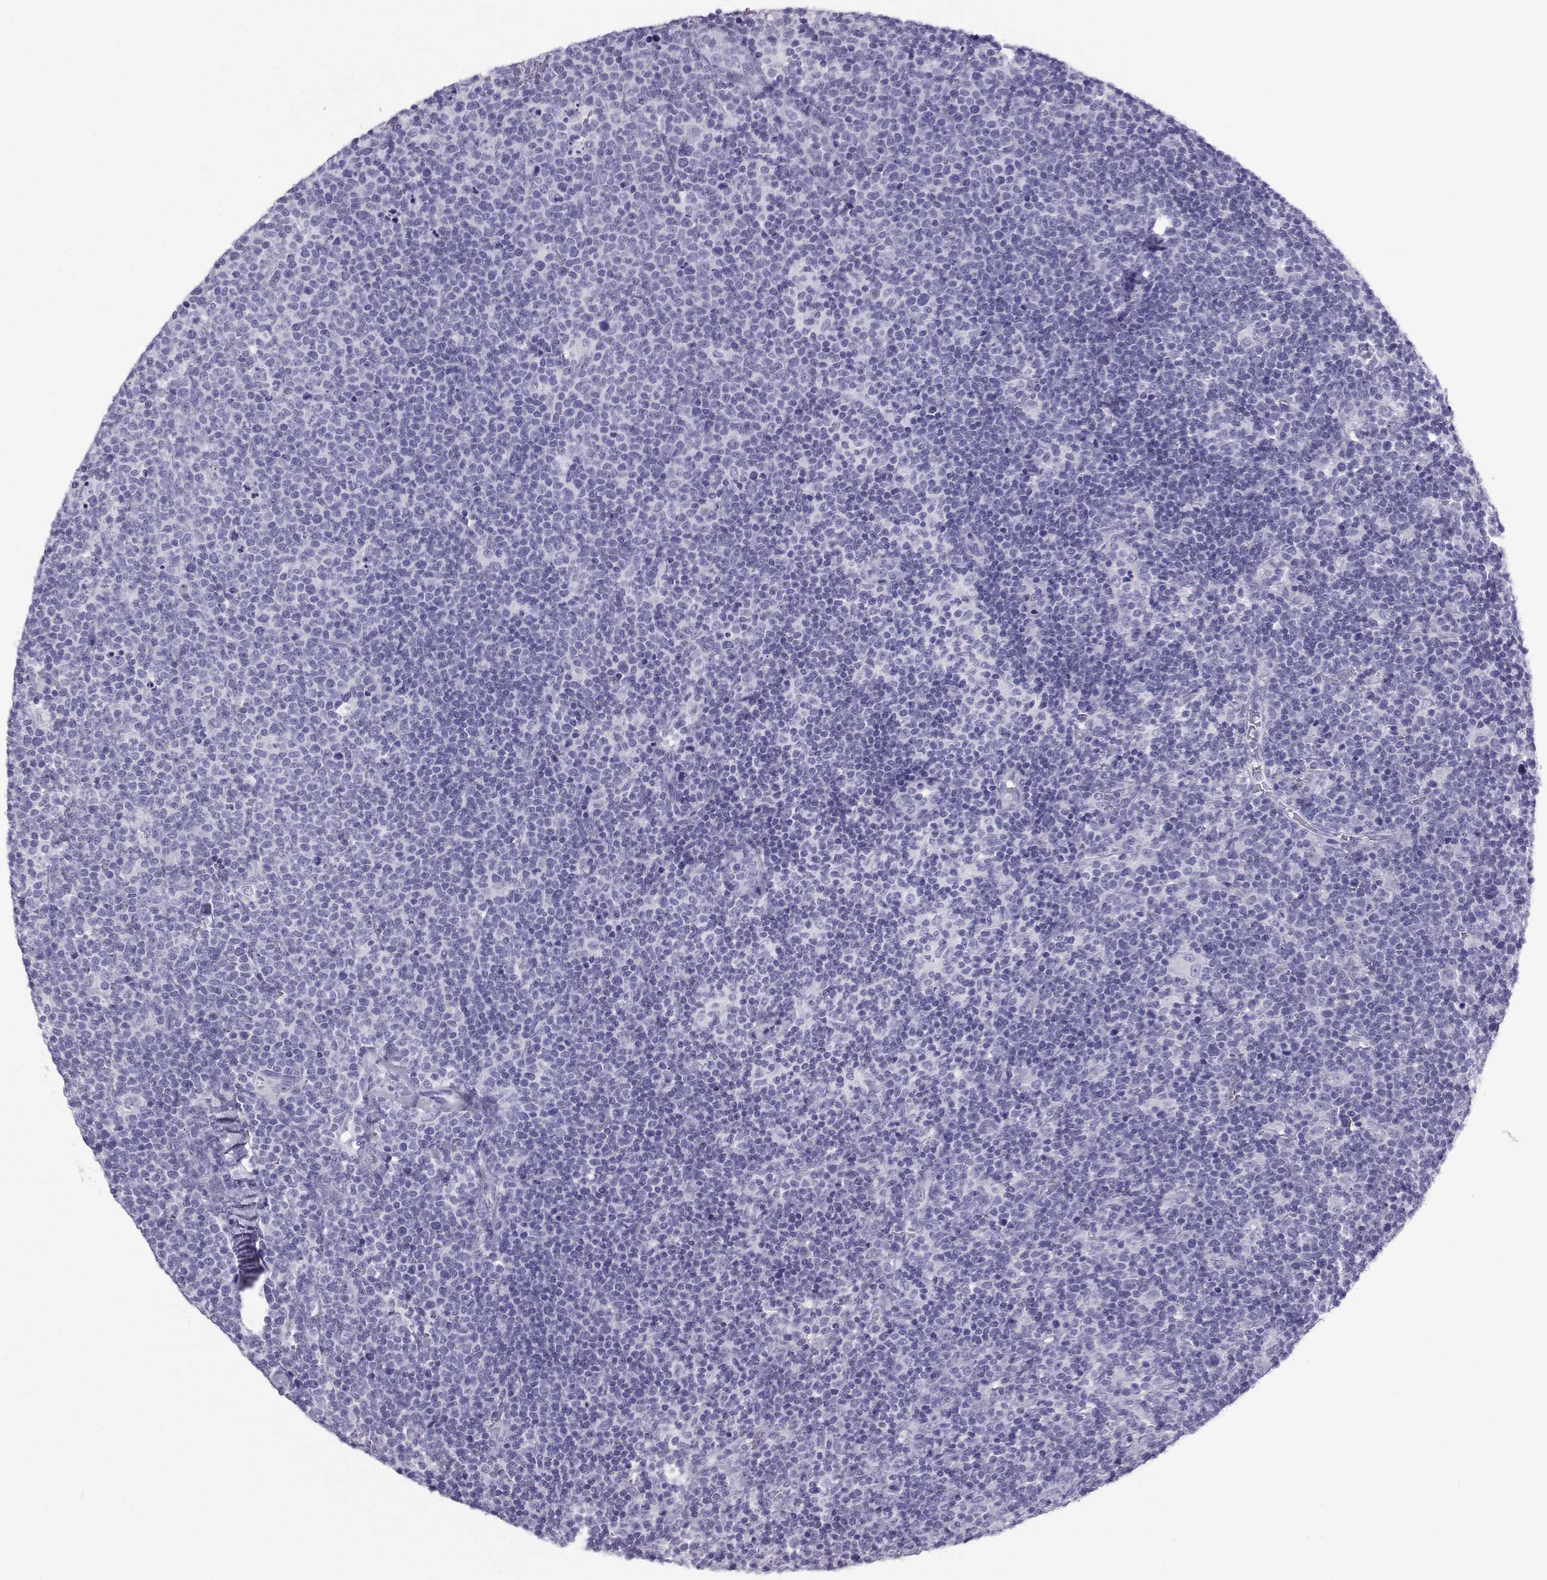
{"staining": {"intensity": "negative", "quantity": "none", "location": "none"}, "tissue": "lymphoma", "cell_type": "Tumor cells", "image_type": "cancer", "snomed": [{"axis": "morphology", "description": "Malignant lymphoma, non-Hodgkin's type, High grade"}, {"axis": "topography", "description": "Lymph node"}], "caption": "IHC image of high-grade malignant lymphoma, non-Hodgkin's type stained for a protein (brown), which exhibits no positivity in tumor cells. (DAB IHC with hematoxylin counter stain).", "gene": "LORICRIN", "patient": {"sex": "male", "age": 61}}